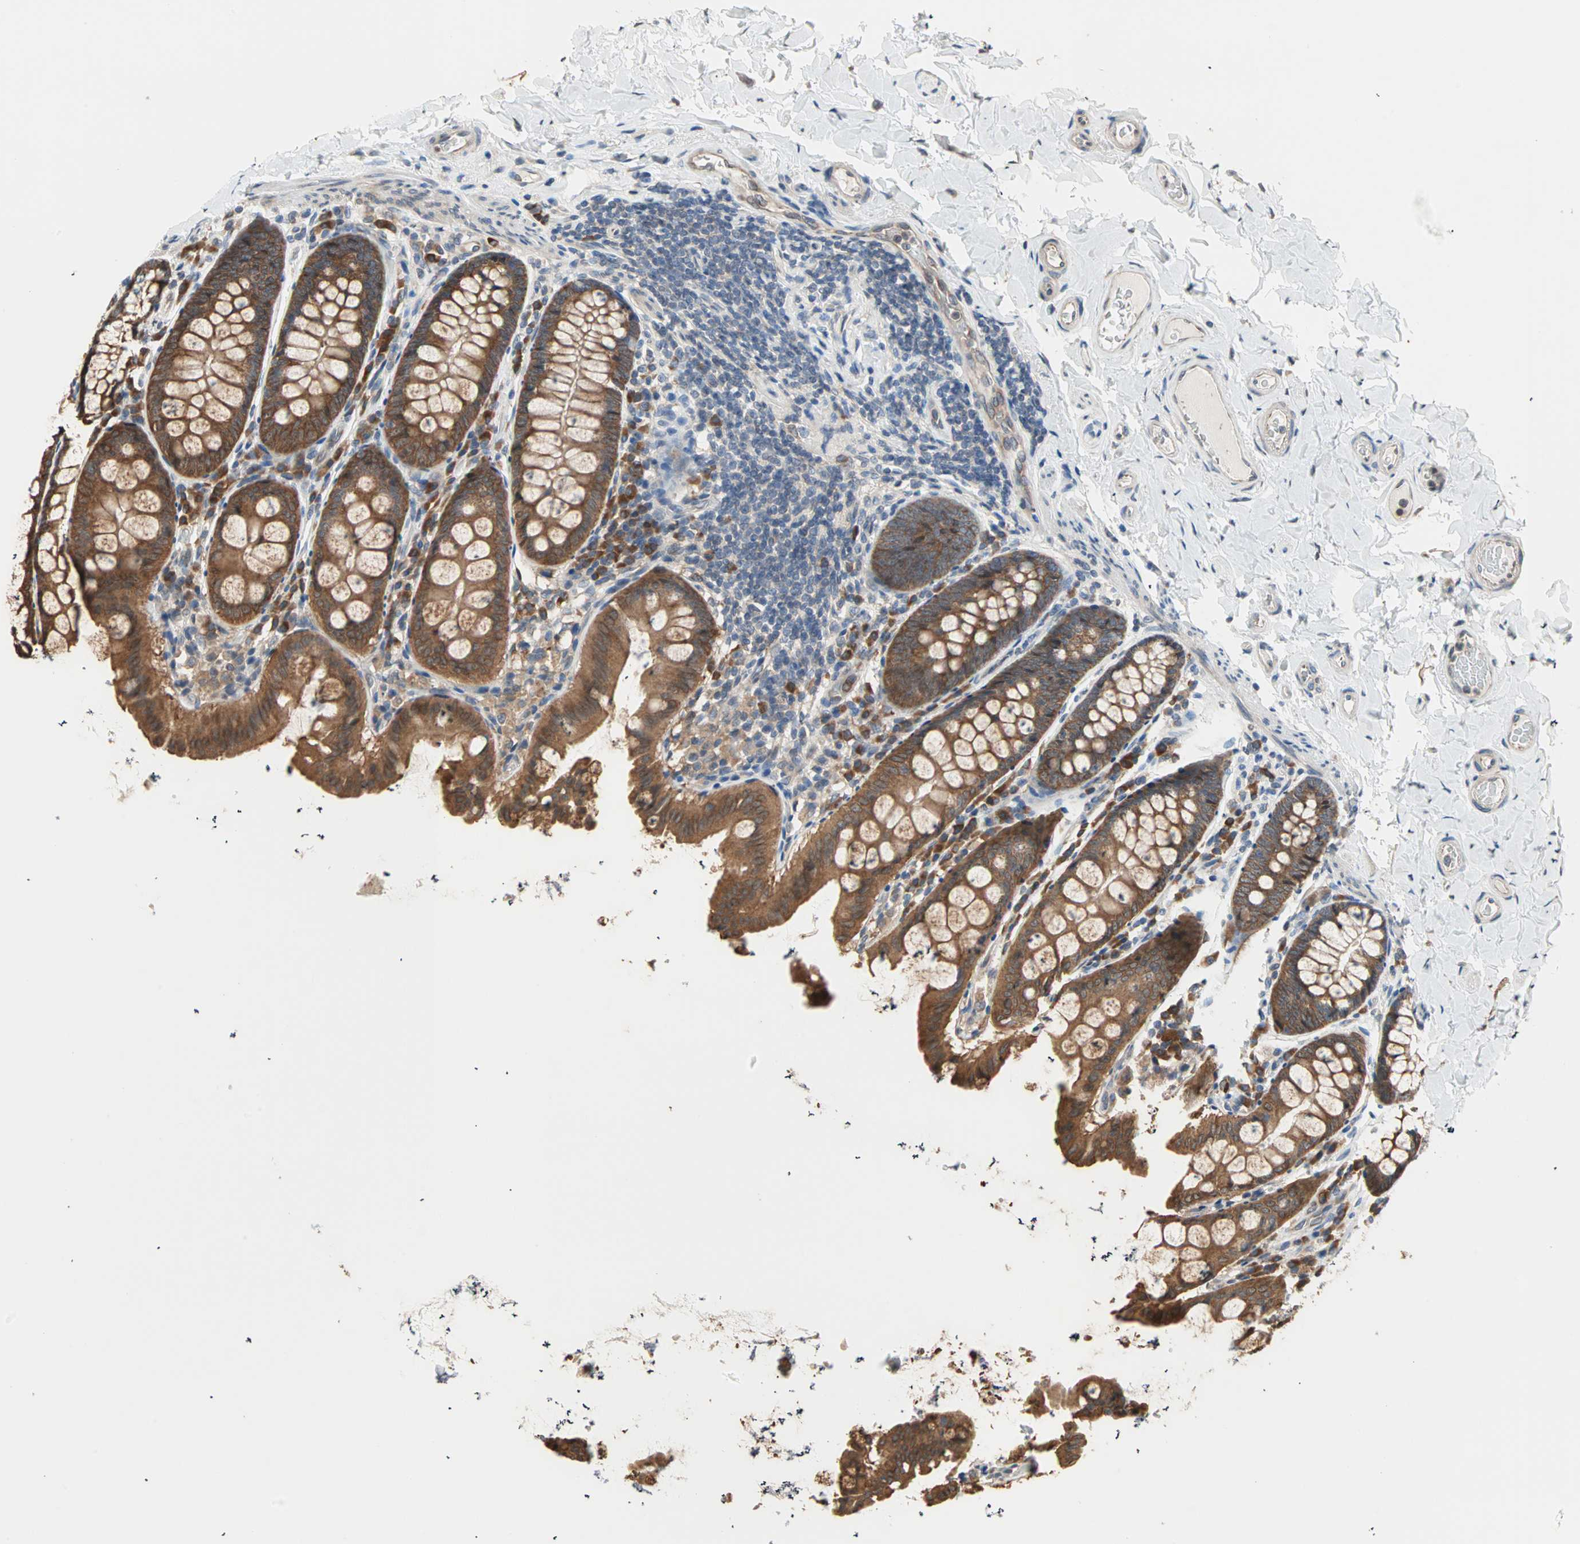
{"staining": {"intensity": "moderate", "quantity": ">75%", "location": "cytoplasmic/membranous"}, "tissue": "colon", "cell_type": "Endothelial cells", "image_type": "normal", "snomed": [{"axis": "morphology", "description": "Normal tissue, NOS"}, {"axis": "topography", "description": "Colon"}], "caption": "Immunohistochemistry histopathology image of benign colon: colon stained using immunohistochemistry (IHC) demonstrates medium levels of moderate protein expression localized specifically in the cytoplasmic/membranous of endothelial cells, appearing as a cytoplasmic/membranous brown color.", "gene": "SAR1A", "patient": {"sex": "female", "age": 61}}